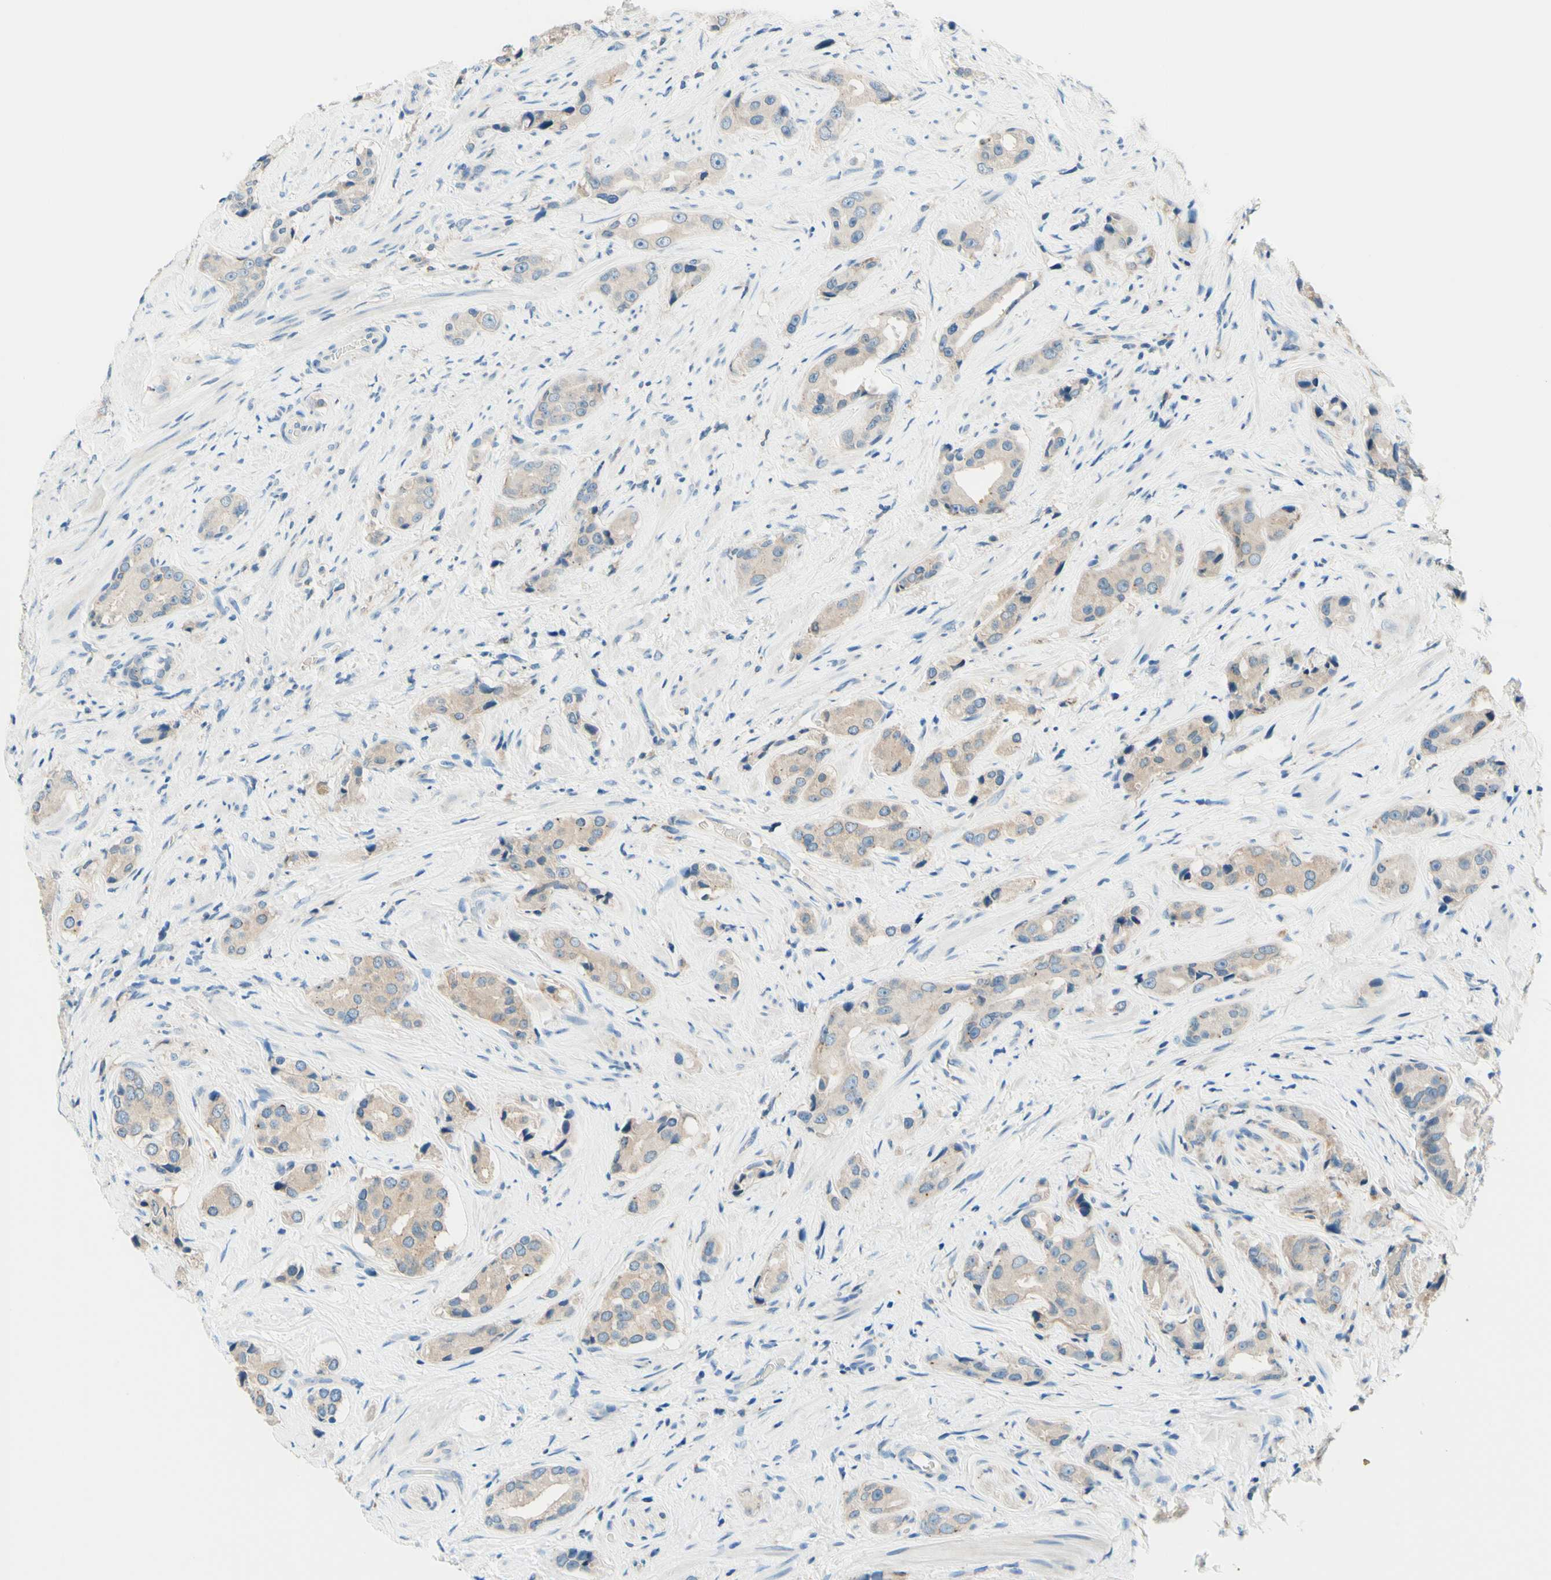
{"staining": {"intensity": "weak", "quantity": ">75%", "location": "cytoplasmic/membranous"}, "tissue": "prostate cancer", "cell_type": "Tumor cells", "image_type": "cancer", "snomed": [{"axis": "morphology", "description": "Adenocarcinoma, High grade"}, {"axis": "topography", "description": "Prostate"}], "caption": "Immunohistochemistry (IHC) micrograph of neoplastic tissue: prostate cancer (high-grade adenocarcinoma) stained using immunohistochemistry exhibits low levels of weak protein expression localized specifically in the cytoplasmic/membranous of tumor cells, appearing as a cytoplasmic/membranous brown color.", "gene": "SIGLEC9", "patient": {"sex": "male", "age": 71}}